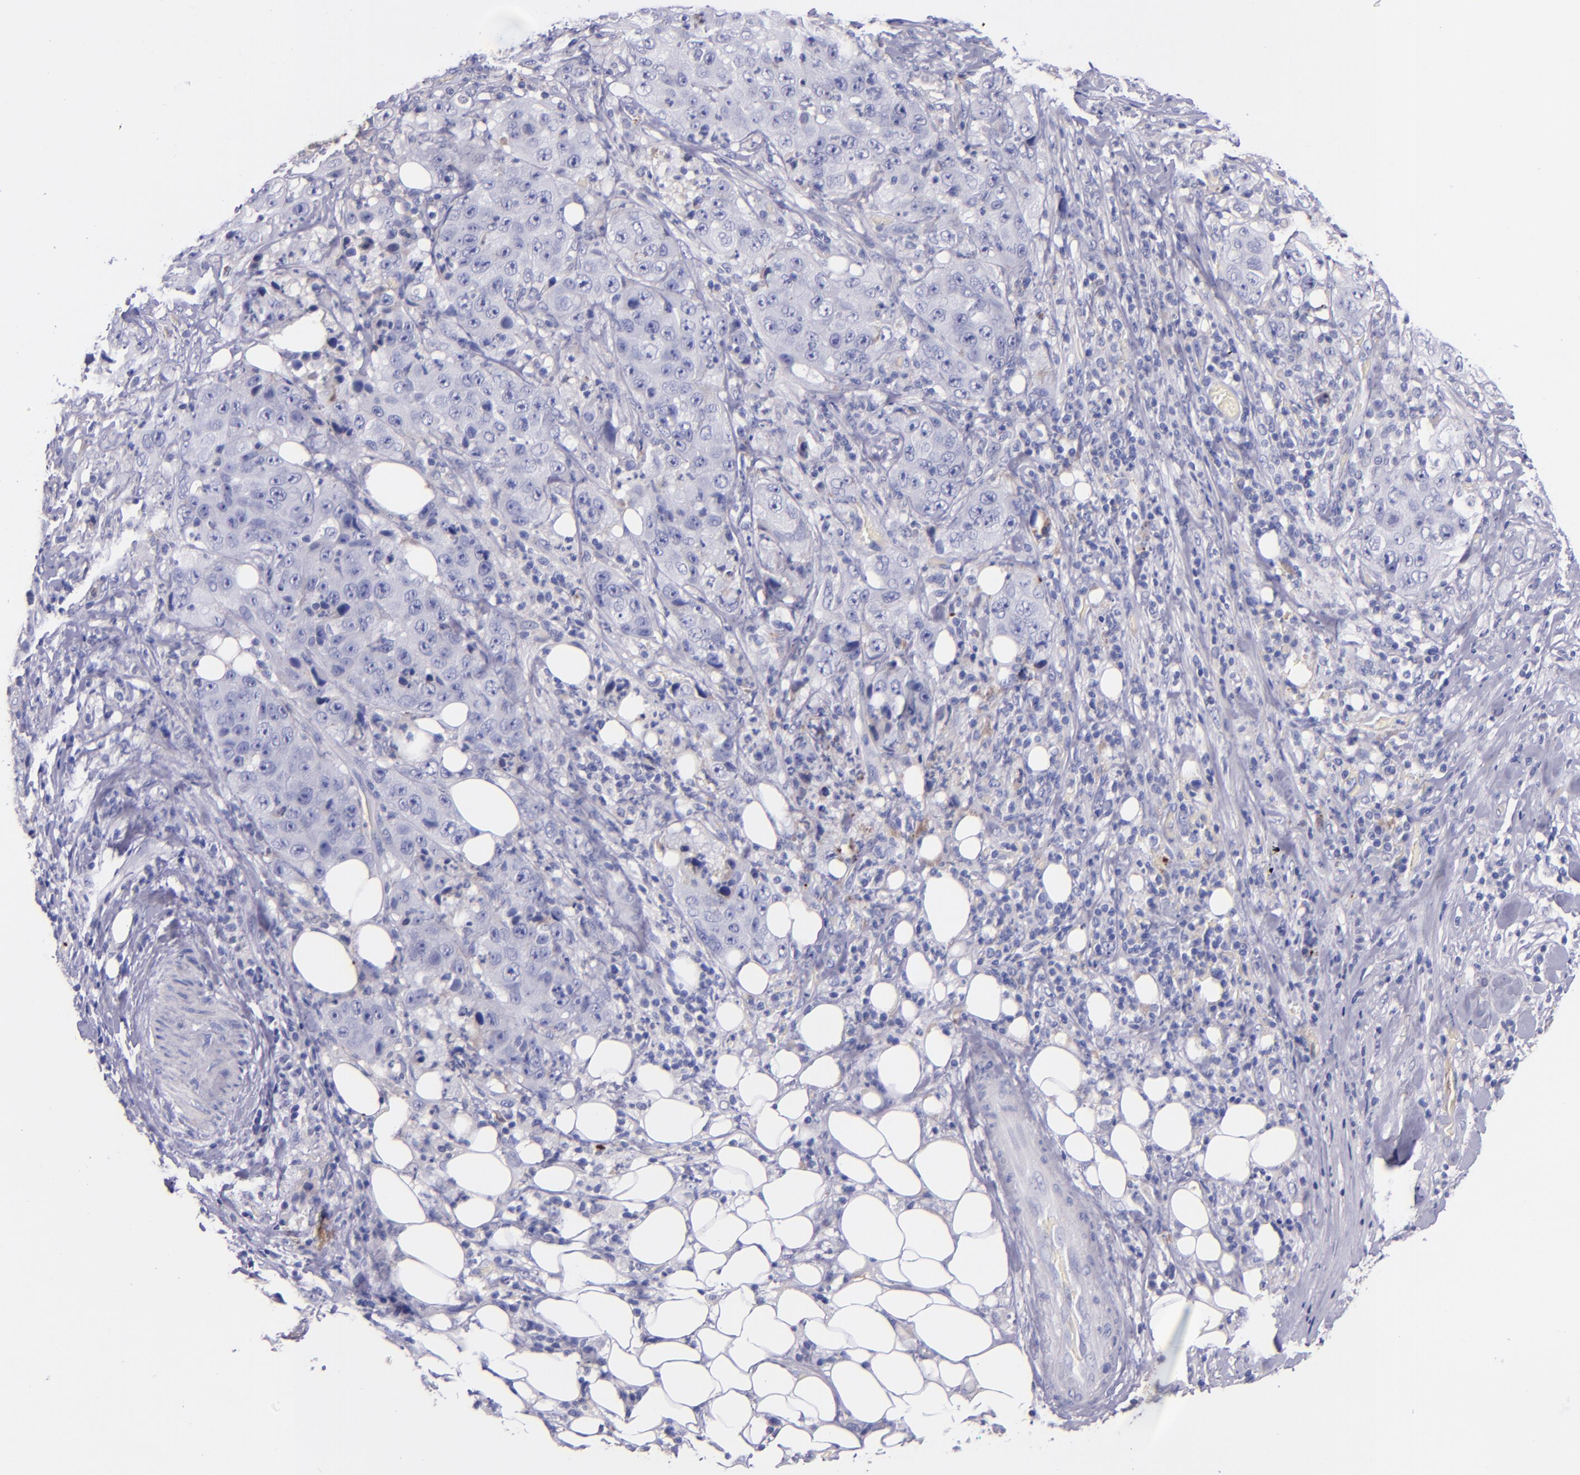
{"staining": {"intensity": "negative", "quantity": "none", "location": "none"}, "tissue": "lung cancer", "cell_type": "Tumor cells", "image_type": "cancer", "snomed": [{"axis": "morphology", "description": "Squamous cell carcinoma, NOS"}, {"axis": "topography", "description": "Lung"}], "caption": "IHC photomicrograph of lung cancer (squamous cell carcinoma) stained for a protein (brown), which displays no expression in tumor cells. Brightfield microscopy of immunohistochemistry stained with DAB (brown) and hematoxylin (blue), captured at high magnification.", "gene": "KNG1", "patient": {"sex": "male", "age": 64}}